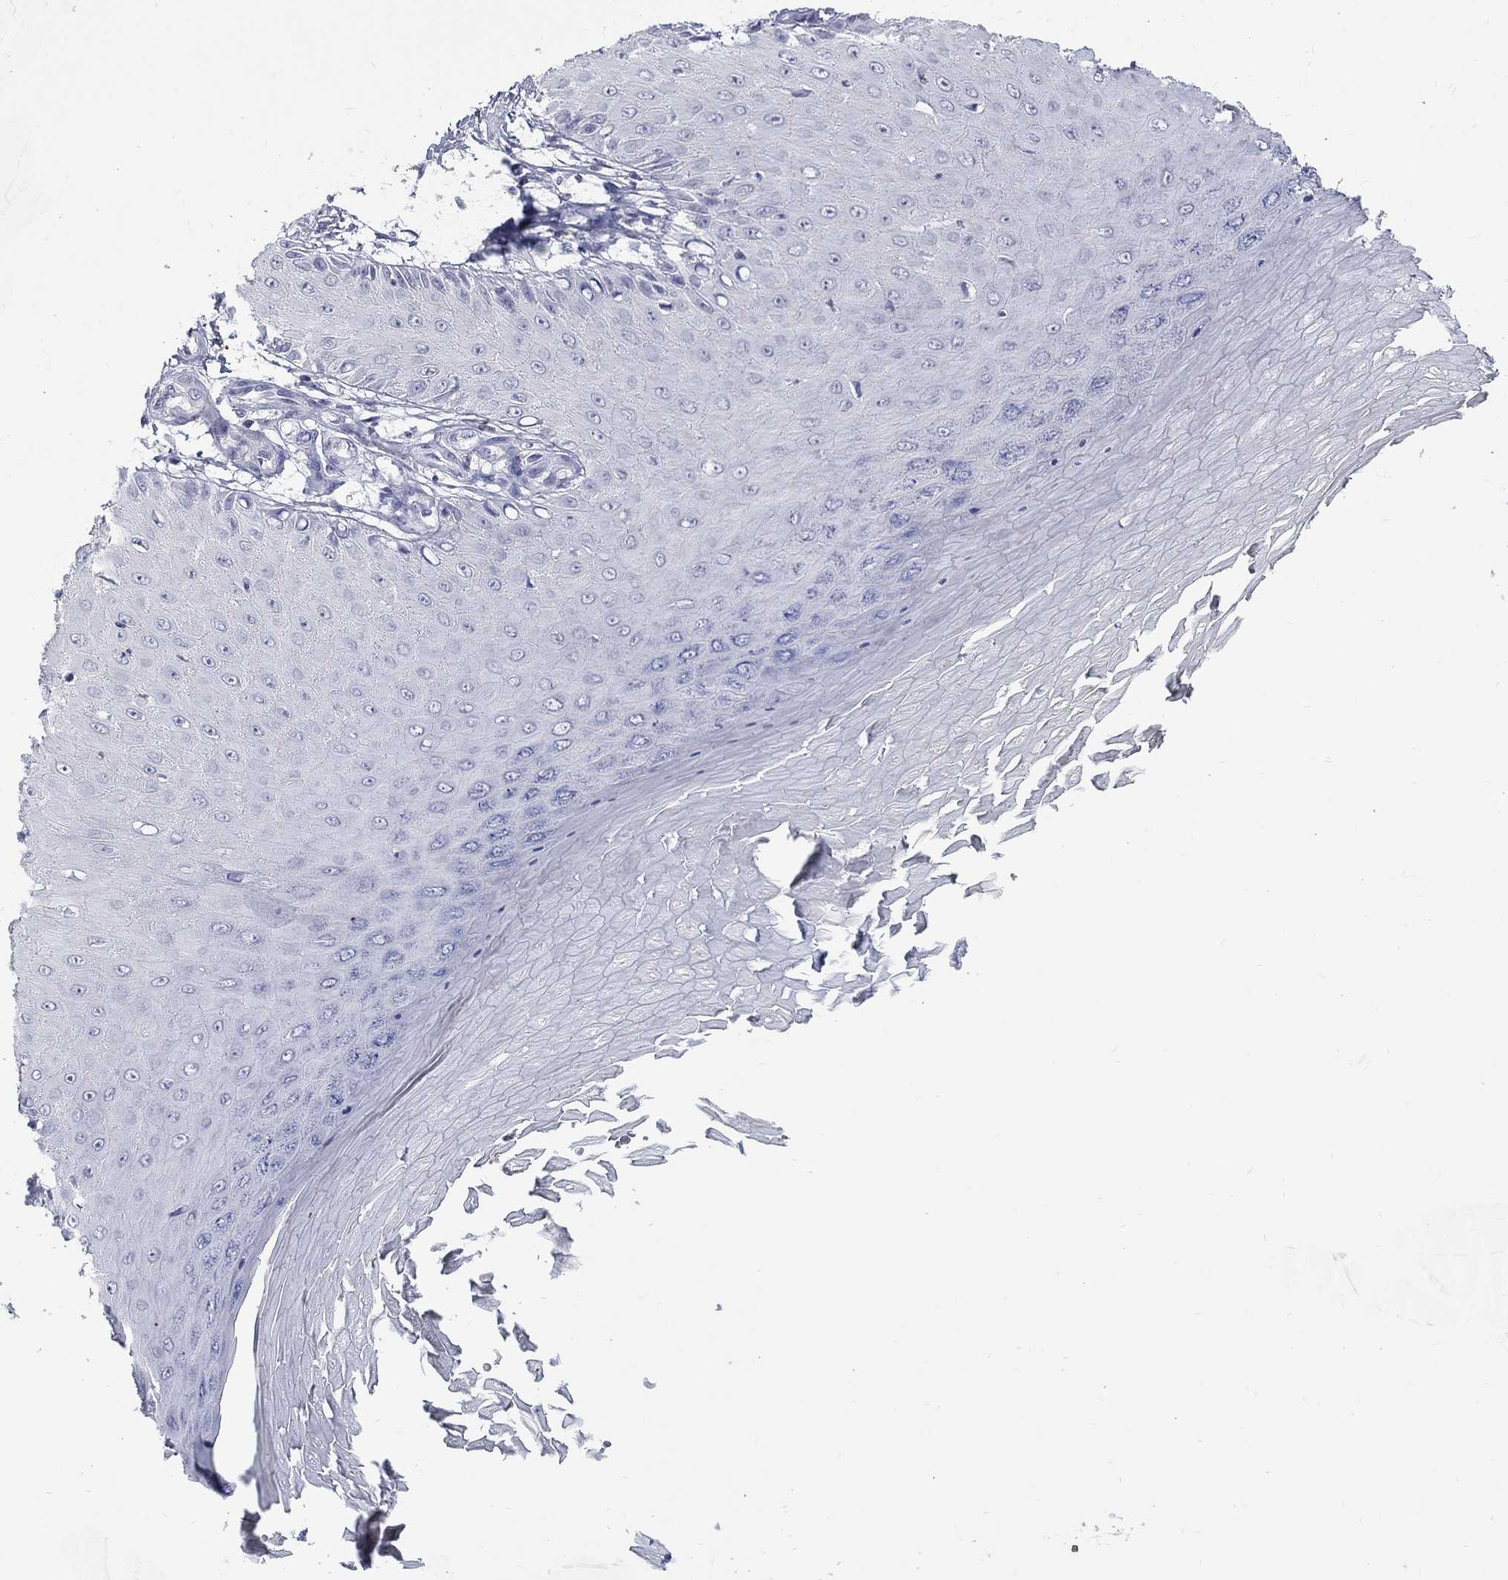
{"staining": {"intensity": "negative", "quantity": "none", "location": "none"}, "tissue": "skin cancer", "cell_type": "Tumor cells", "image_type": "cancer", "snomed": [{"axis": "morphology", "description": "Inflammation, NOS"}, {"axis": "morphology", "description": "Squamous cell carcinoma, NOS"}, {"axis": "topography", "description": "Skin"}], "caption": "DAB (3,3'-diaminobenzidine) immunohistochemical staining of skin squamous cell carcinoma reveals no significant expression in tumor cells. (Stains: DAB (3,3'-diaminobenzidine) immunohistochemistry with hematoxylin counter stain, Microscopy: brightfield microscopy at high magnification).", "gene": "PTH1R", "patient": {"sex": "male", "age": 70}}